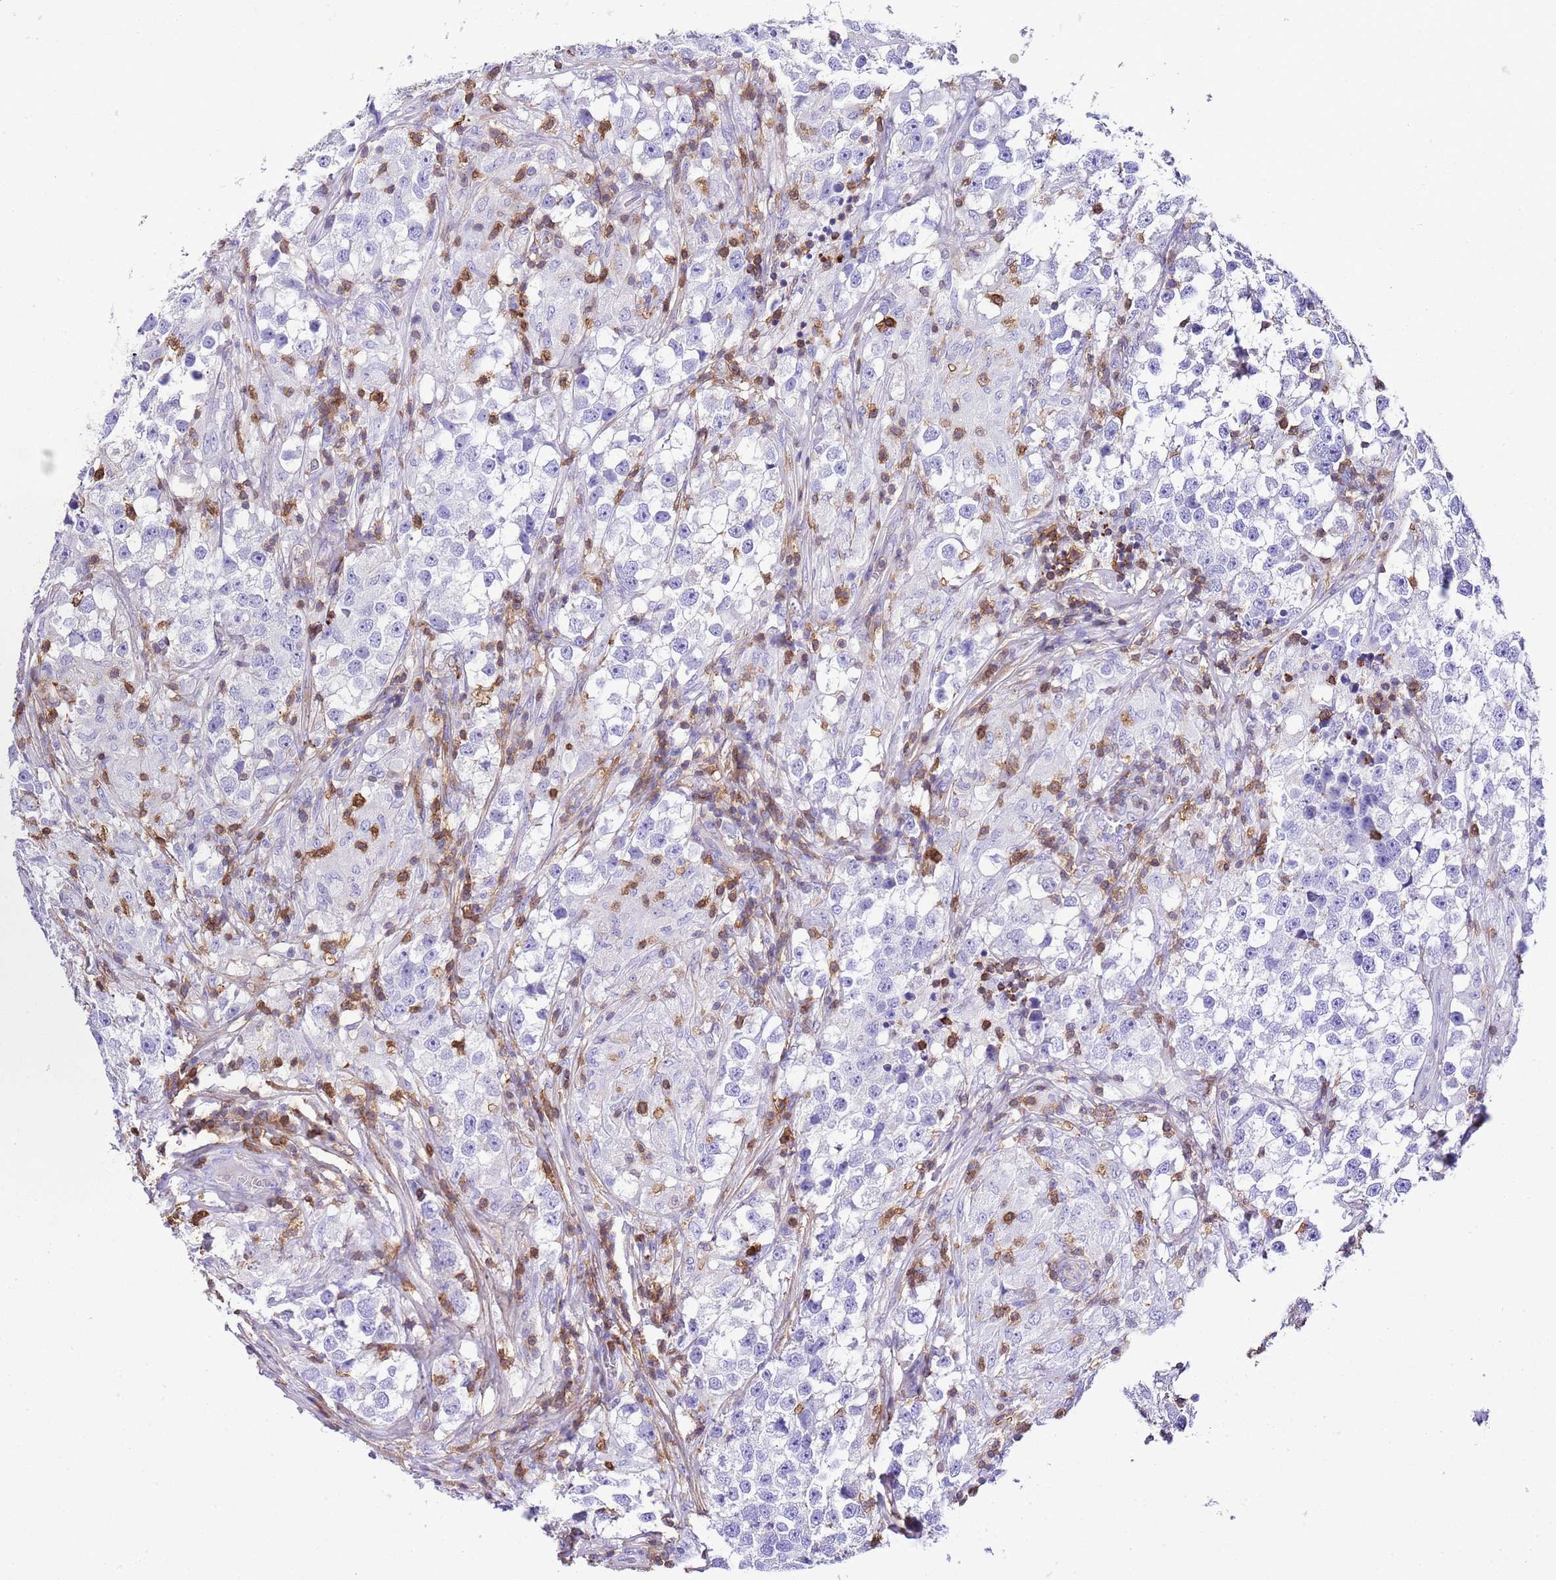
{"staining": {"intensity": "negative", "quantity": "none", "location": "none"}, "tissue": "testis cancer", "cell_type": "Tumor cells", "image_type": "cancer", "snomed": [{"axis": "morphology", "description": "Seminoma, NOS"}, {"axis": "topography", "description": "Testis"}], "caption": "This histopathology image is of testis seminoma stained with immunohistochemistry (IHC) to label a protein in brown with the nuclei are counter-stained blue. There is no expression in tumor cells.", "gene": "CNN2", "patient": {"sex": "male", "age": 46}}